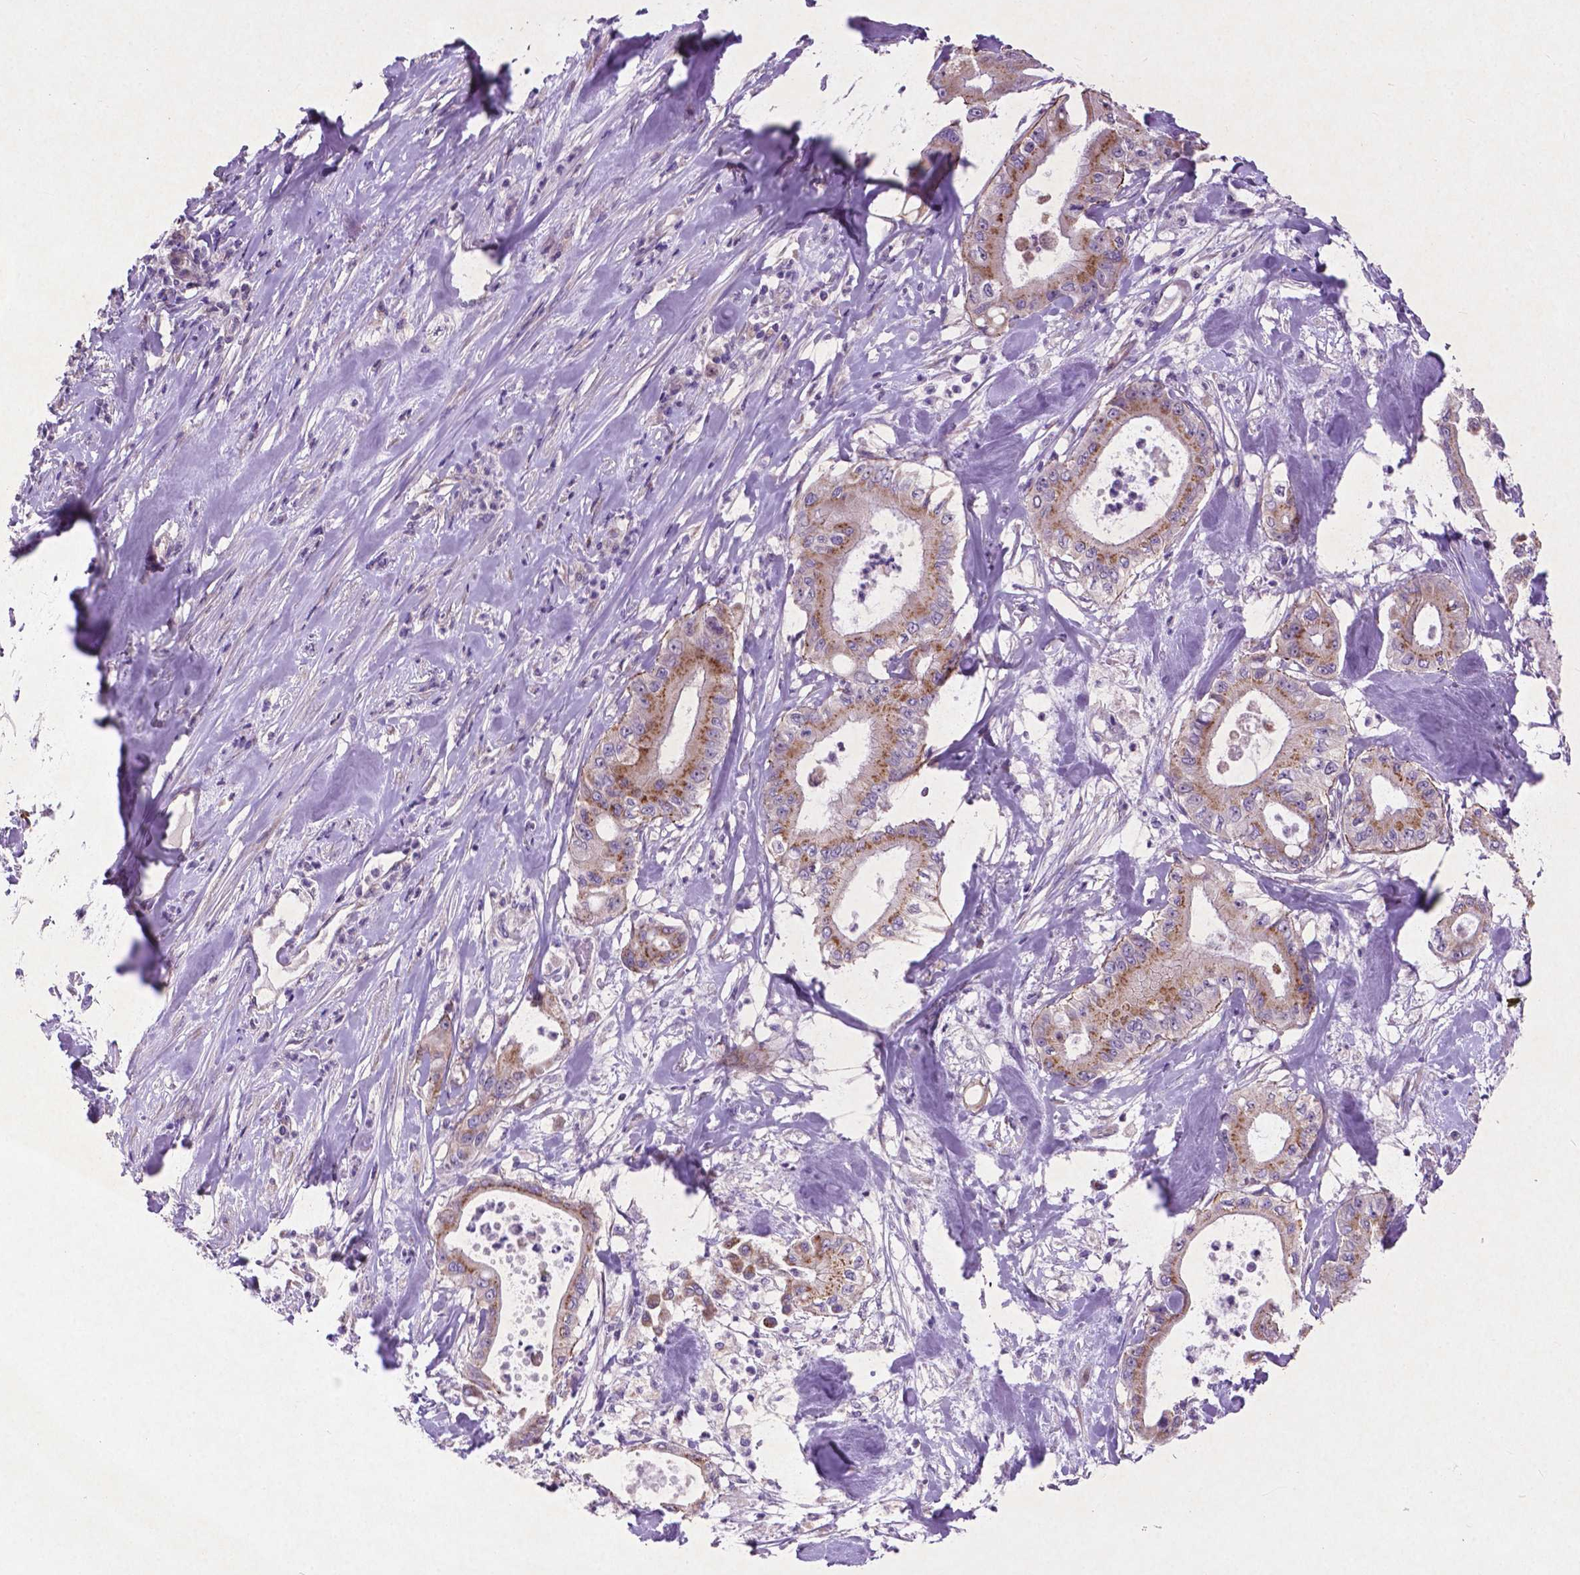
{"staining": {"intensity": "moderate", "quantity": ">75%", "location": "cytoplasmic/membranous"}, "tissue": "pancreatic cancer", "cell_type": "Tumor cells", "image_type": "cancer", "snomed": [{"axis": "morphology", "description": "Adenocarcinoma, NOS"}, {"axis": "topography", "description": "Pancreas"}], "caption": "A medium amount of moderate cytoplasmic/membranous staining is present in approximately >75% of tumor cells in adenocarcinoma (pancreatic) tissue.", "gene": "ATG4D", "patient": {"sex": "male", "age": 71}}